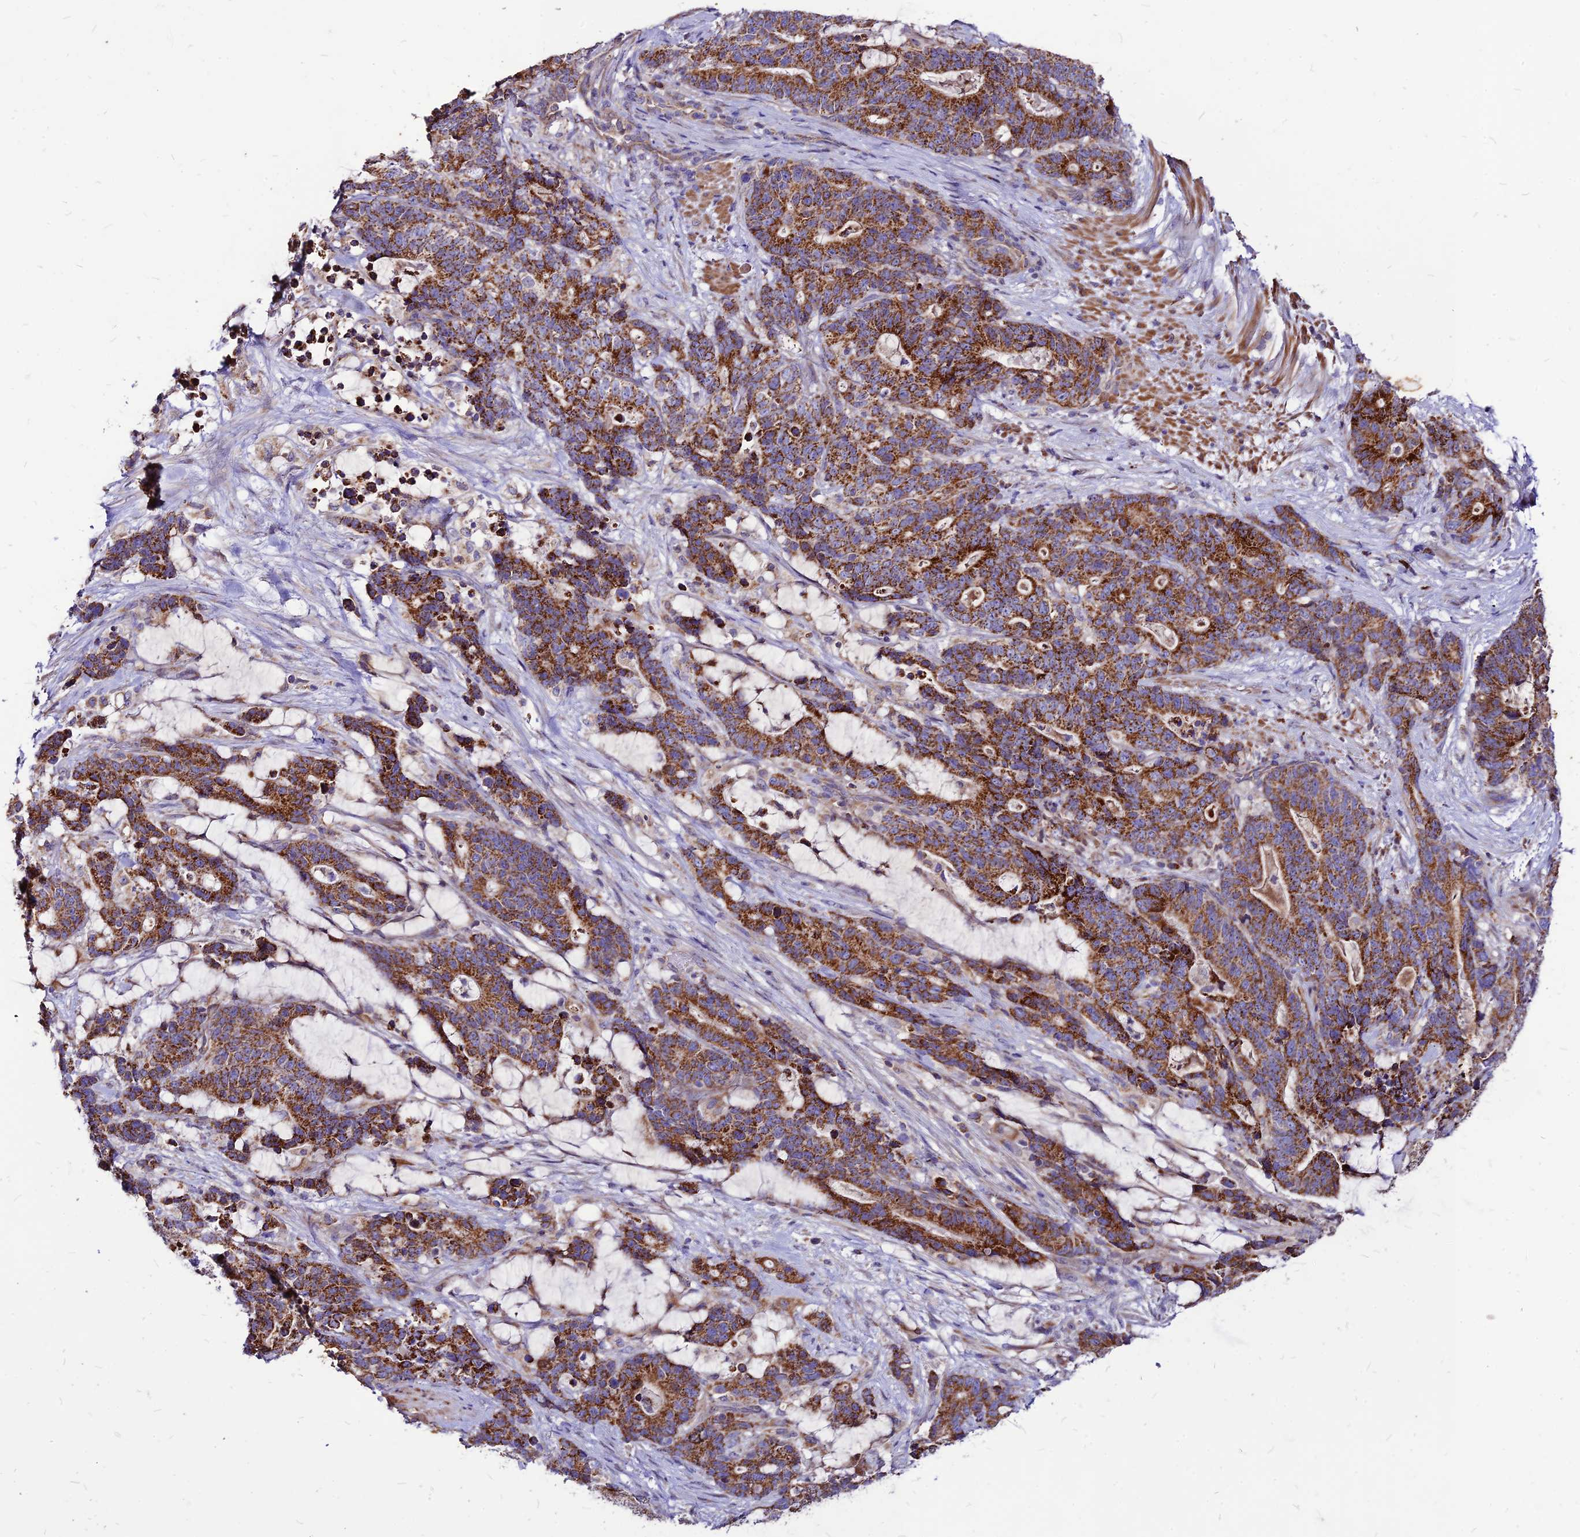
{"staining": {"intensity": "strong", "quantity": ">75%", "location": "cytoplasmic/membranous"}, "tissue": "stomach cancer", "cell_type": "Tumor cells", "image_type": "cancer", "snomed": [{"axis": "morphology", "description": "Adenocarcinoma, NOS"}, {"axis": "topography", "description": "Stomach"}], "caption": "Tumor cells show strong cytoplasmic/membranous positivity in approximately >75% of cells in adenocarcinoma (stomach).", "gene": "ECI1", "patient": {"sex": "female", "age": 76}}